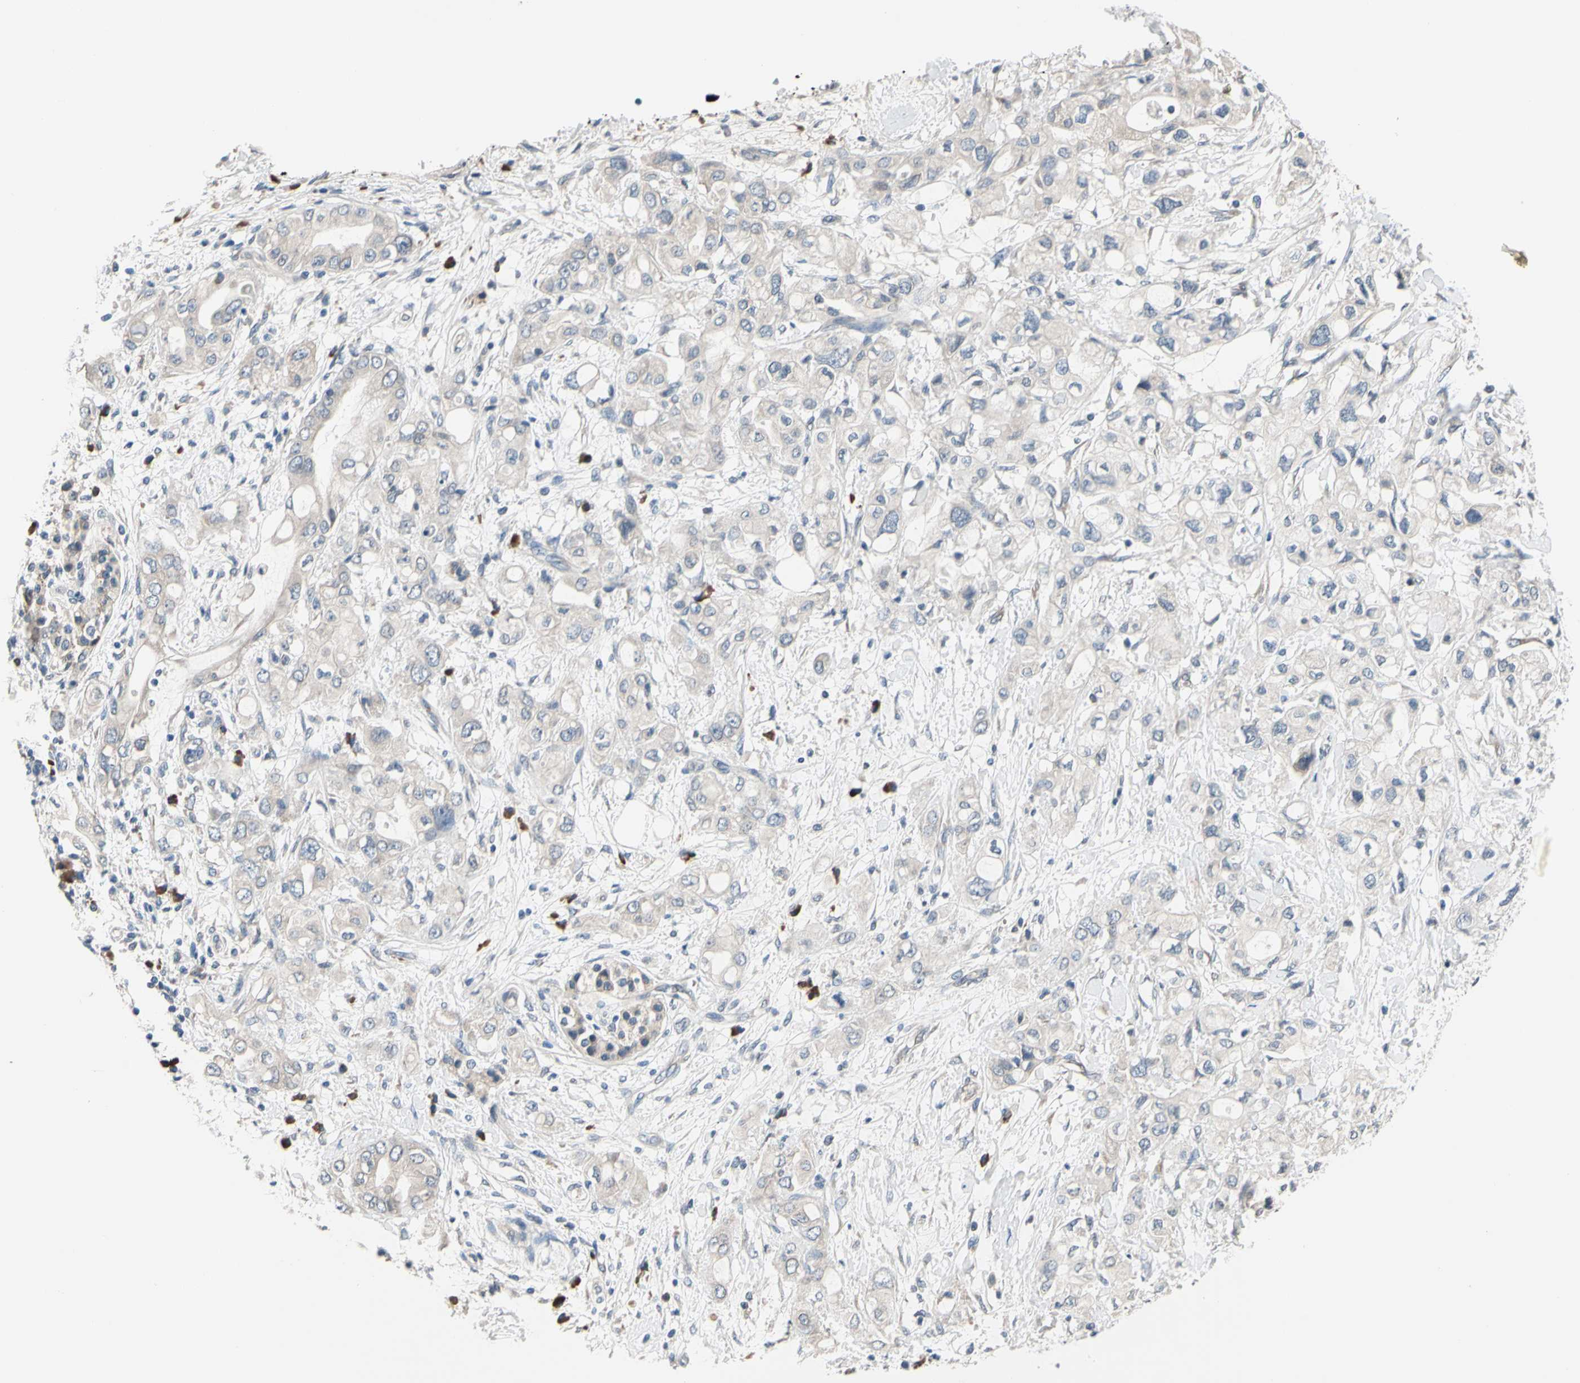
{"staining": {"intensity": "weak", "quantity": "<25%", "location": "cytoplasmic/membranous"}, "tissue": "pancreatic cancer", "cell_type": "Tumor cells", "image_type": "cancer", "snomed": [{"axis": "morphology", "description": "Adenocarcinoma, NOS"}, {"axis": "topography", "description": "Pancreas"}], "caption": "Immunohistochemical staining of pancreatic cancer (adenocarcinoma) shows no significant positivity in tumor cells.", "gene": "SELENOK", "patient": {"sex": "female", "age": 56}}